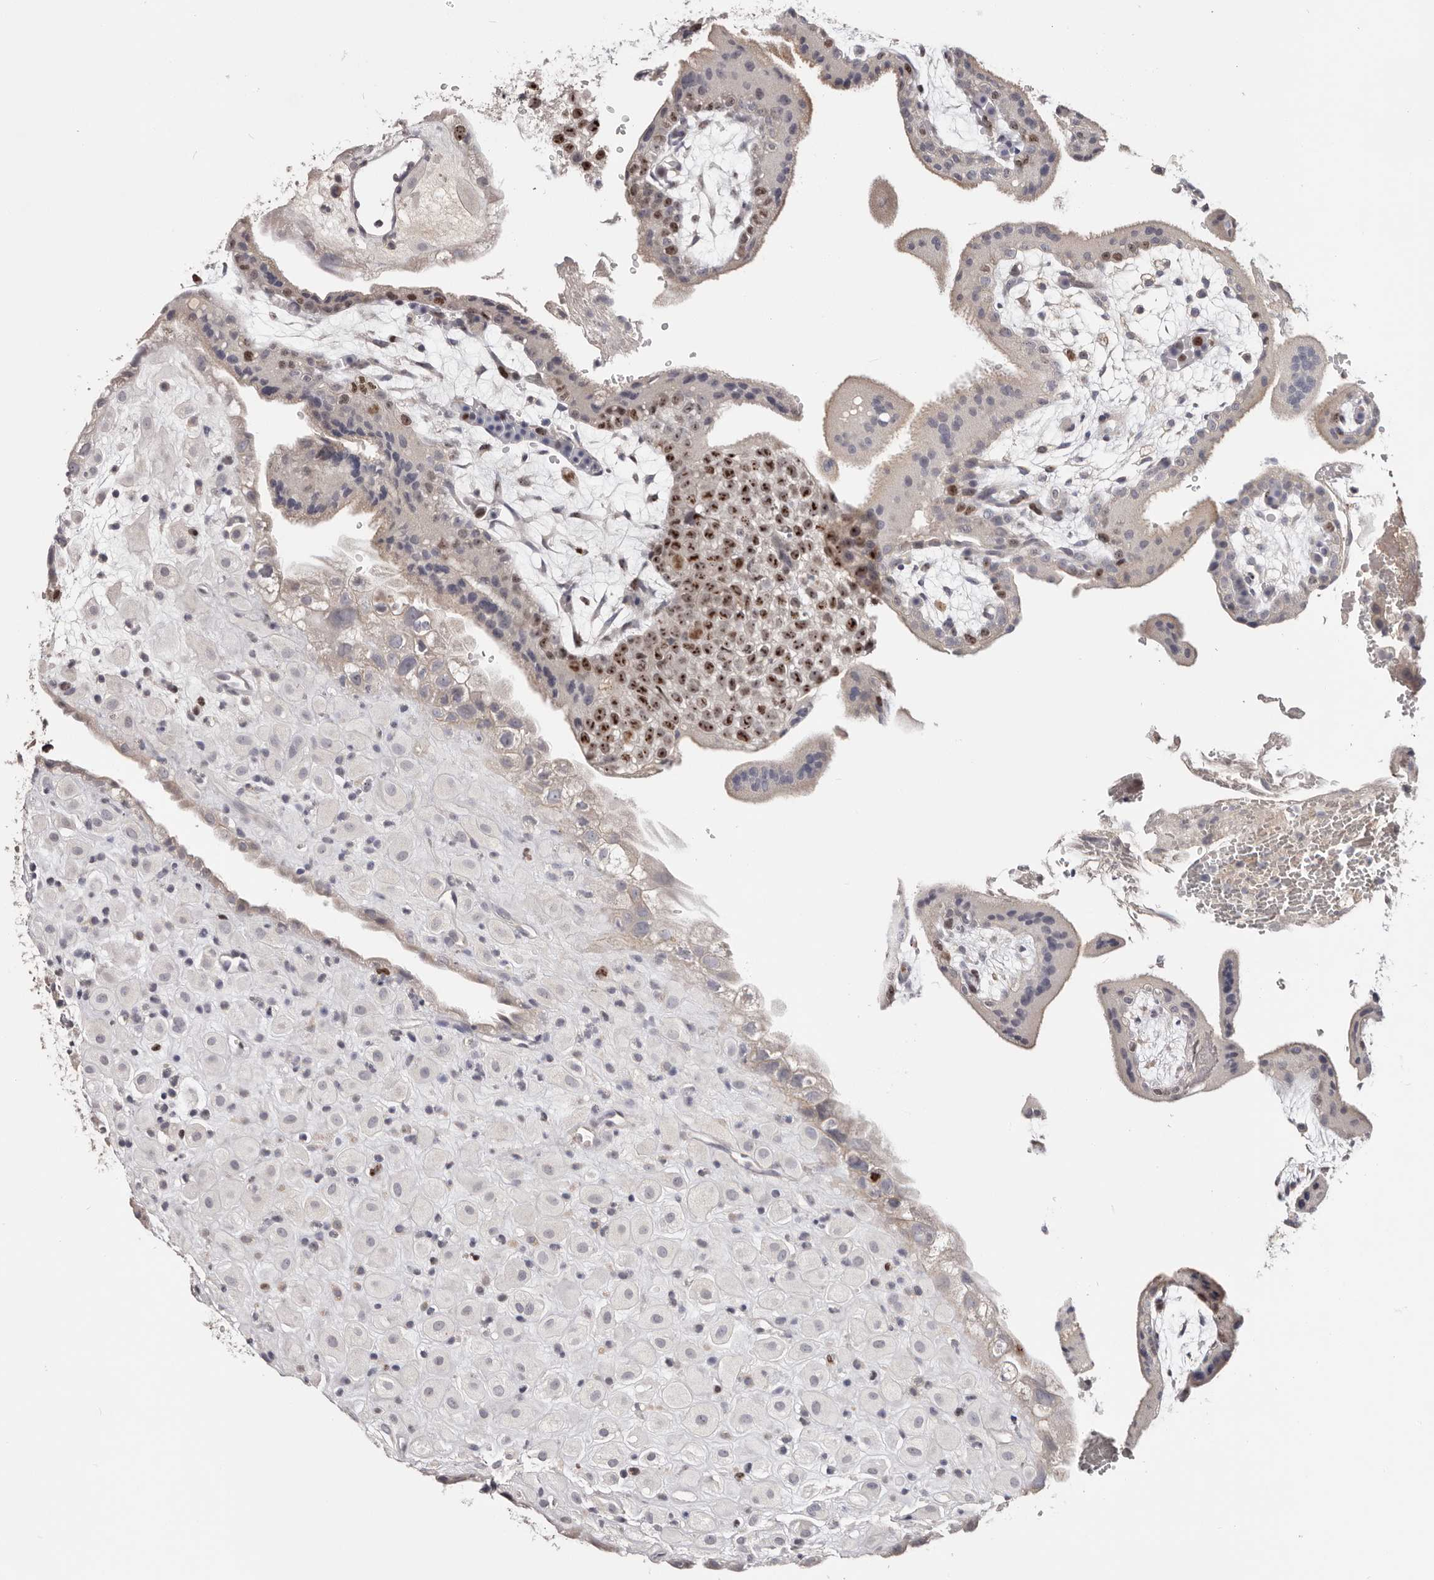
{"staining": {"intensity": "negative", "quantity": "none", "location": "none"}, "tissue": "placenta", "cell_type": "Decidual cells", "image_type": "normal", "snomed": [{"axis": "morphology", "description": "Normal tissue, NOS"}, {"axis": "topography", "description": "Placenta"}], "caption": "Protein analysis of unremarkable placenta displays no significant staining in decidual cells.", "gene": "CCDC190", "patient": {"sex": "female", "age": 35}}